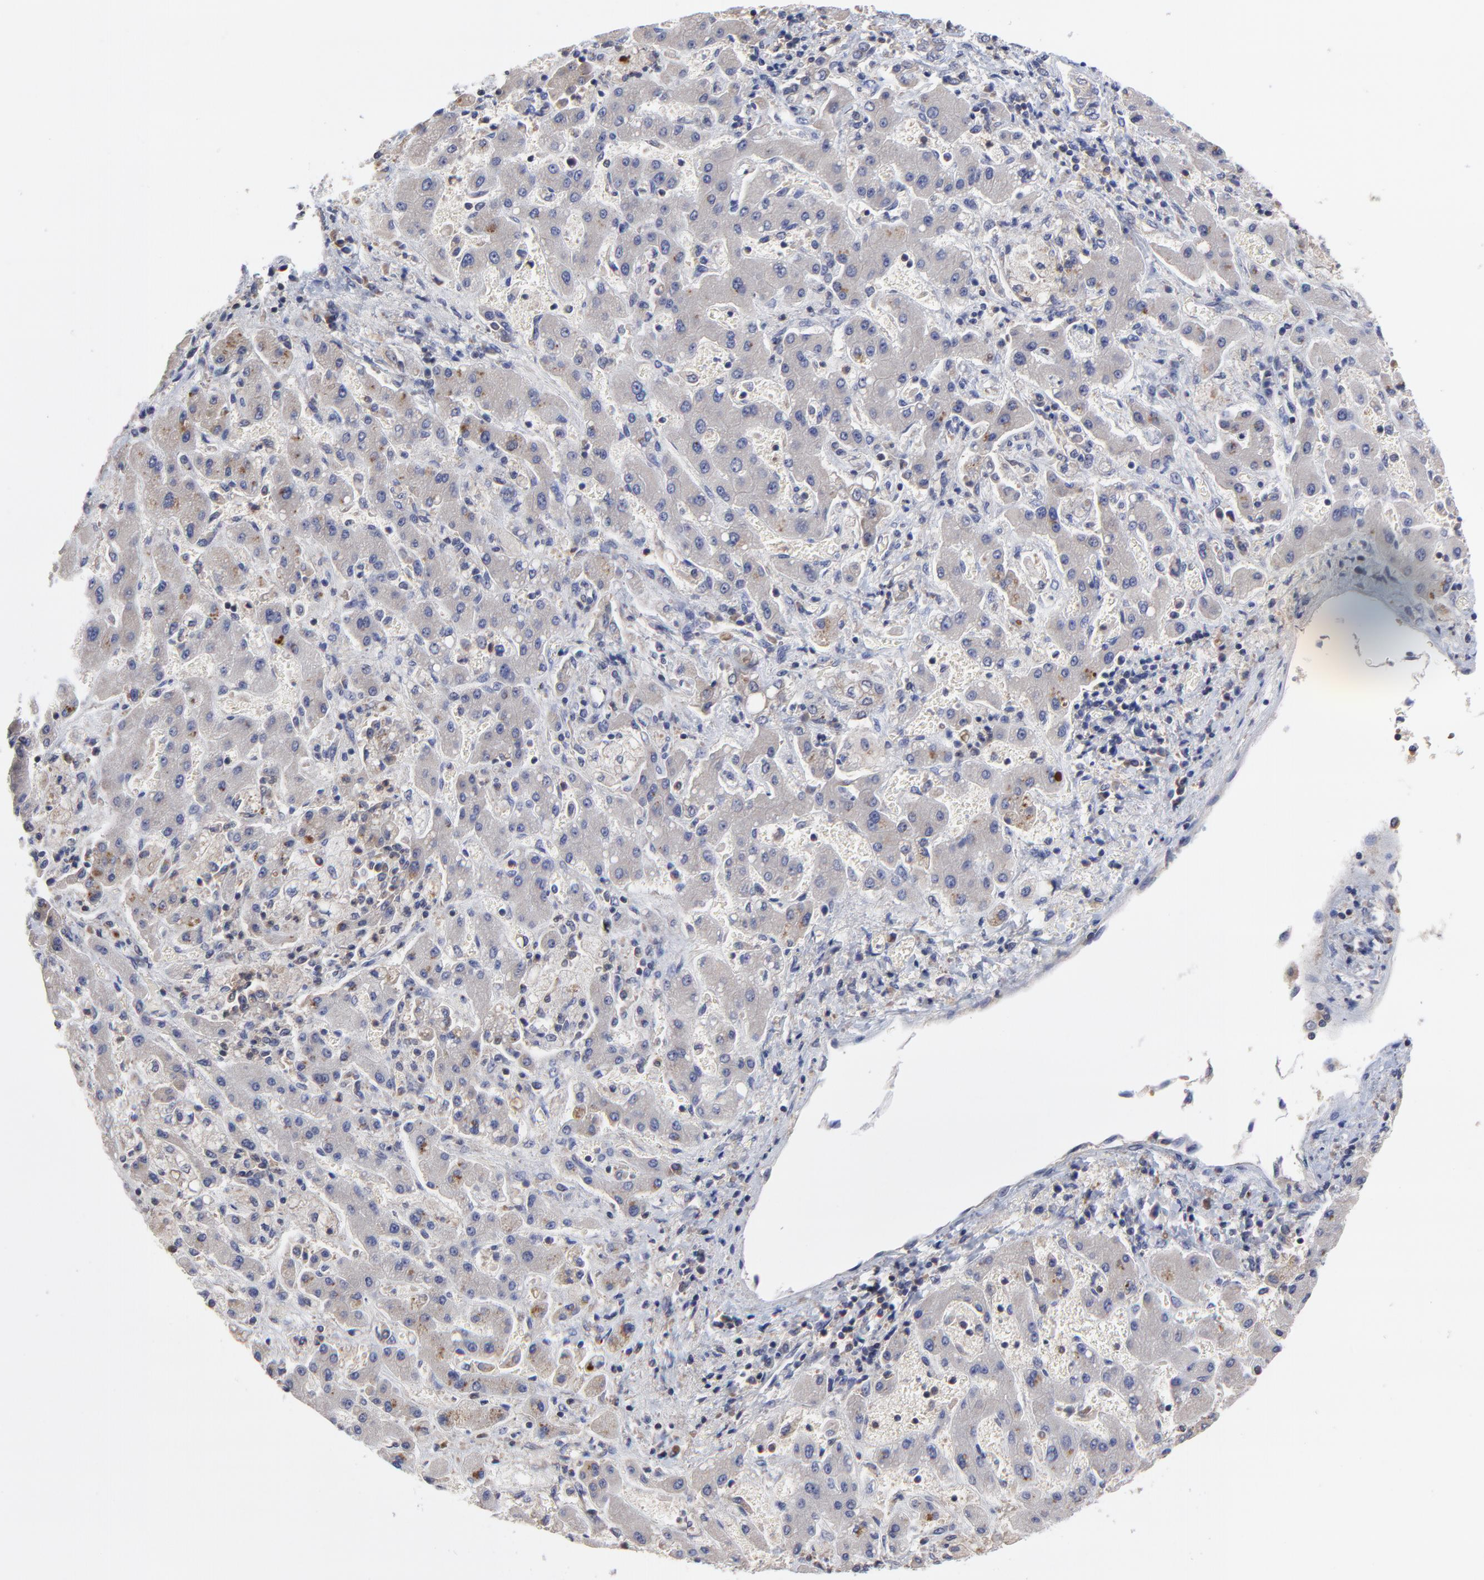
{"staining": {"intensity": "weak", "quantity": "<25%", "location": "cytoplasmic/membranous"}, "tissue": "liver cancer", "cell_type": "Tumor cells", "image_type": "cancer", "snomed": [{"axis": "morphology", "description": "Cholangiocarcinoma"}, {"axis": "topography", "description": "Liver"}], "caption": "Immunohistochemical staining of human cholangiocarcinoma (liver) demonstrates no significant positivity in tumor cells.", "gene": "PCMT1", "patient": {"sex": "male", "age": 50}}